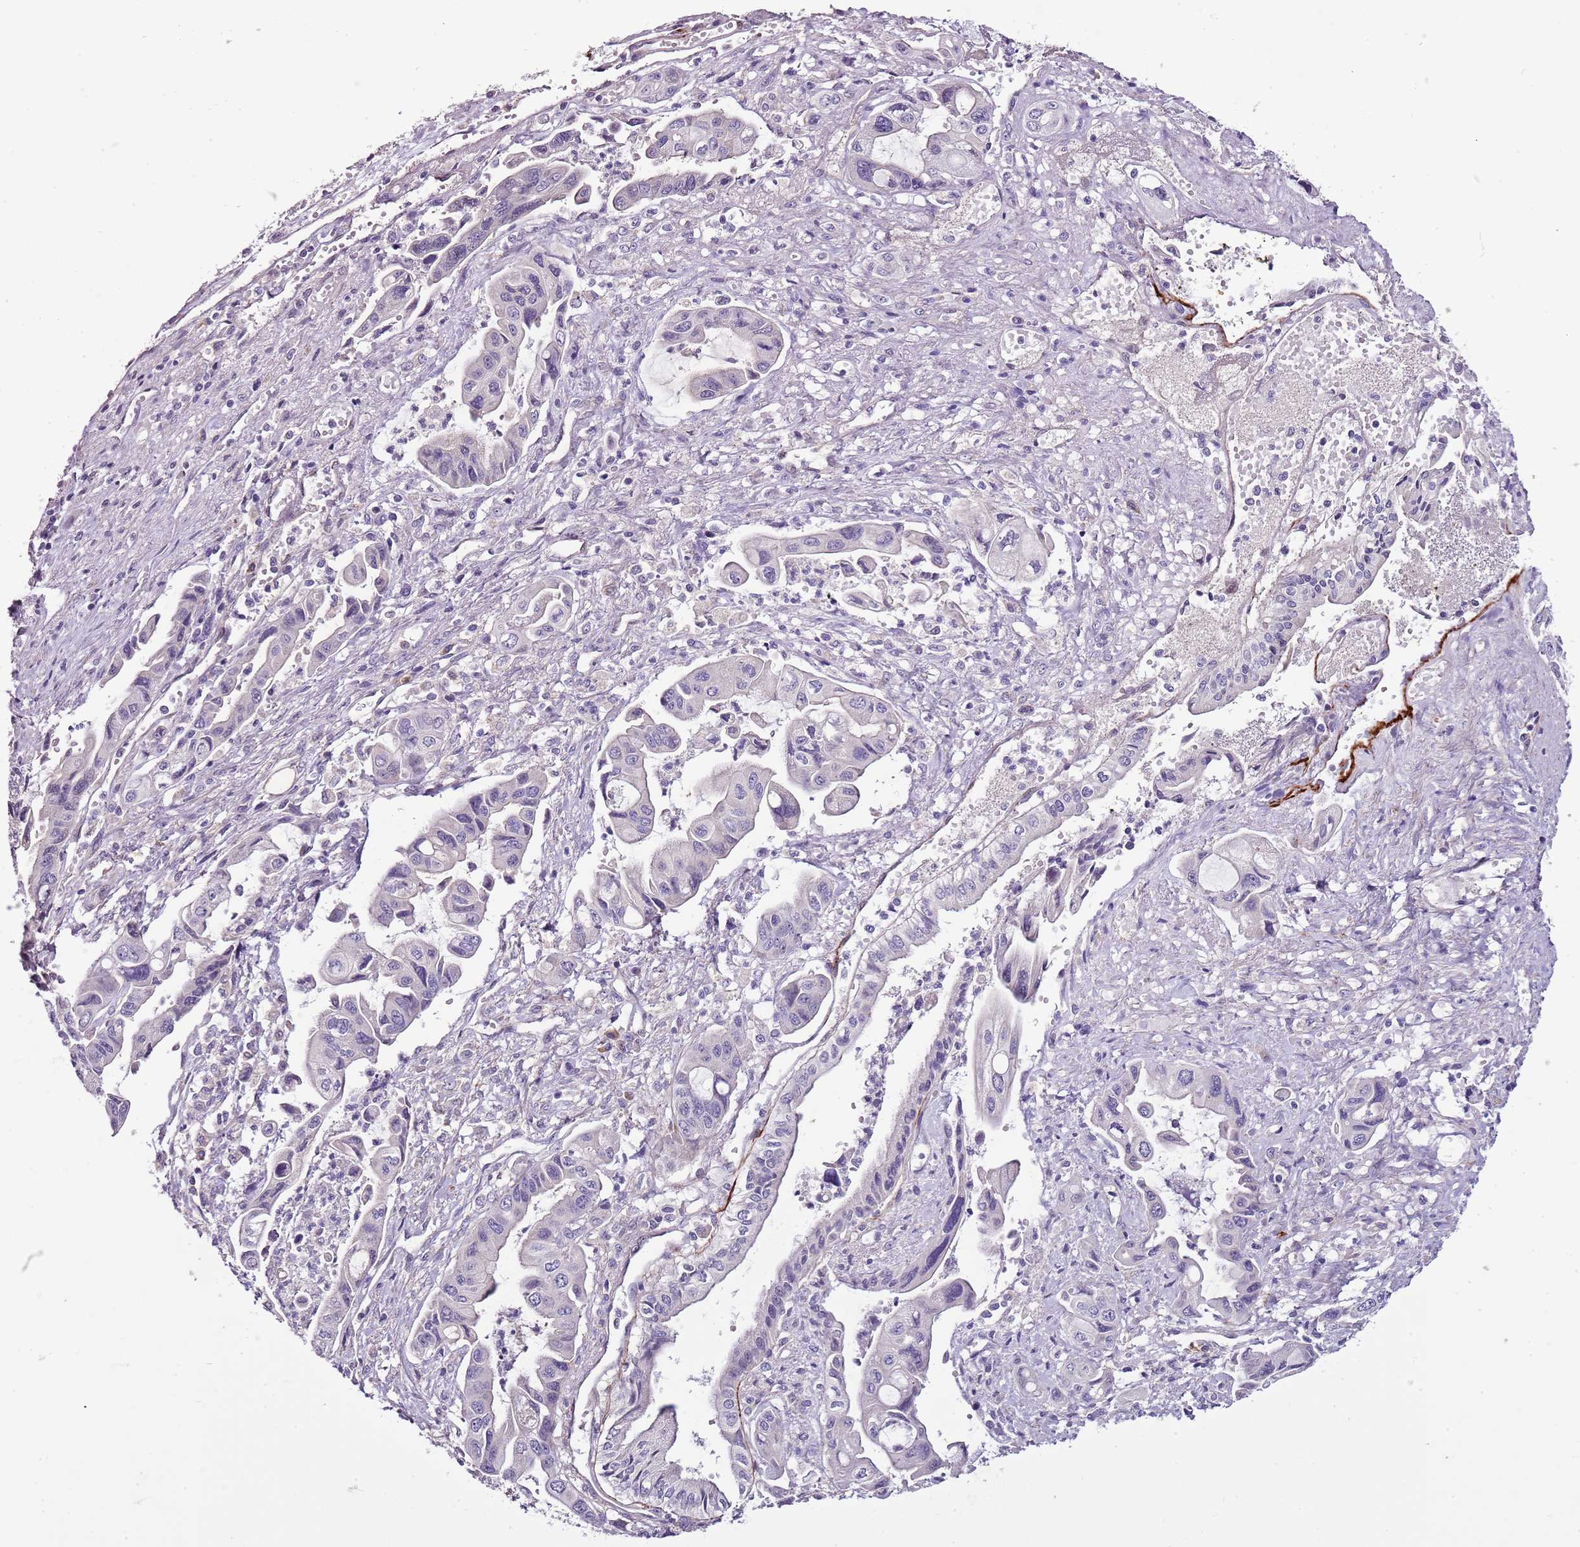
{"staining": {"intensity": "negative", "quantity": "none", "location": "none"}, "tissue": "pancreatic cancer", "cell_type": "Tumor cells", "image_type": "cancer", "snomed": [{"axis": "morphology", "description": "Adenocarcinoma, NOS"}, {"axis": "topography", "description": "Pancreas"}], "caption": "Tumor cells show no significant protein positivity in pancreatic cancer.", "gene": "NKX2-3", "patient": {"sex": "female", "age": 50}}